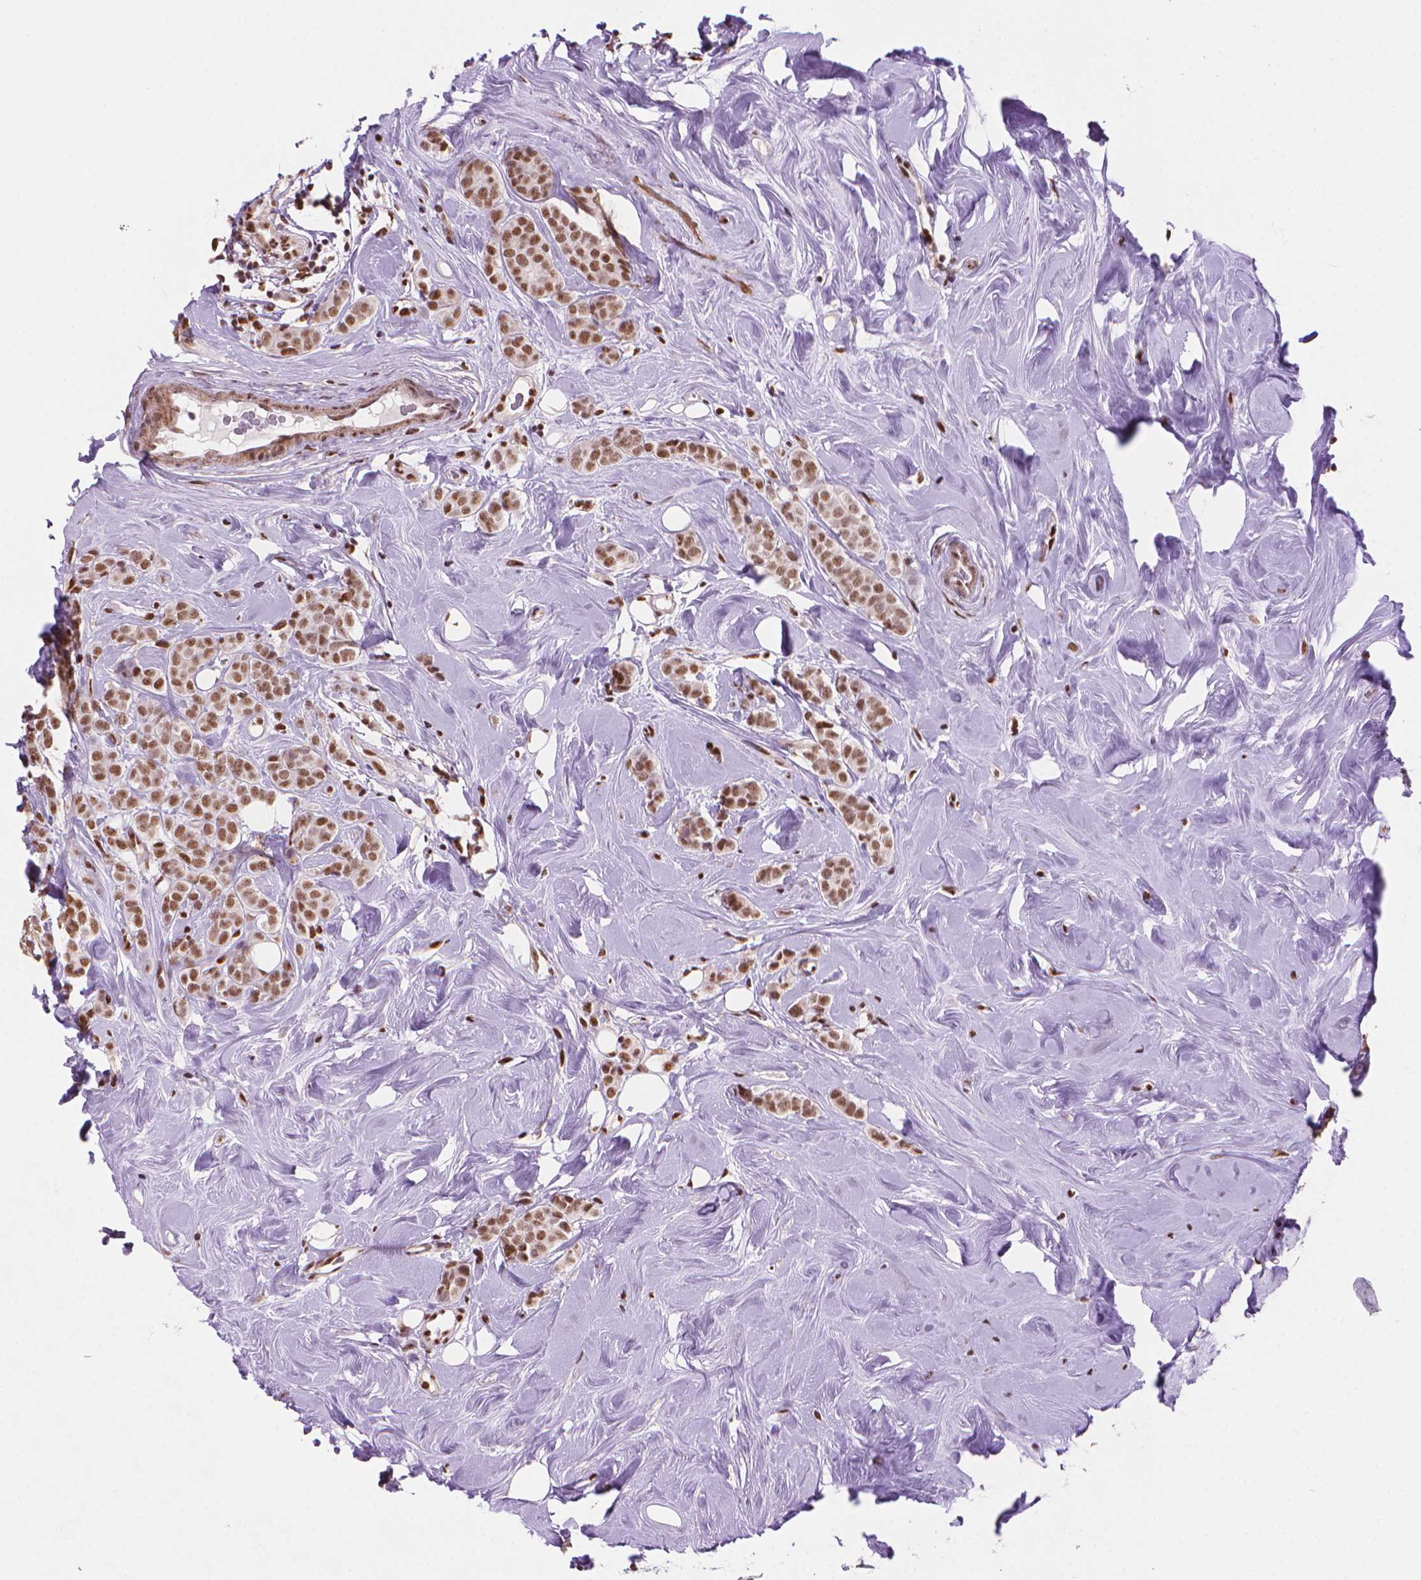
{"staining": {"intensity": "moderate", "quantity": ">75%", "location": "nuclear"}, "tissue": "breast cancer", "cell_type": "Tumor cells", "image_type": "cancer", "snomed": [{"axis": "morphology", "description": "Lobular carcinoma"}, {"axis": "topography", "description": "Breast"}], "caption": "IHC image of human lobular carcinoma (breast) stained for a protein (brown), which reveals medium levels of moderate nuclear expression in about >75% of tumor cells.", "gene": "UBN1", "patient": {"sex": "female", "age": 49}}